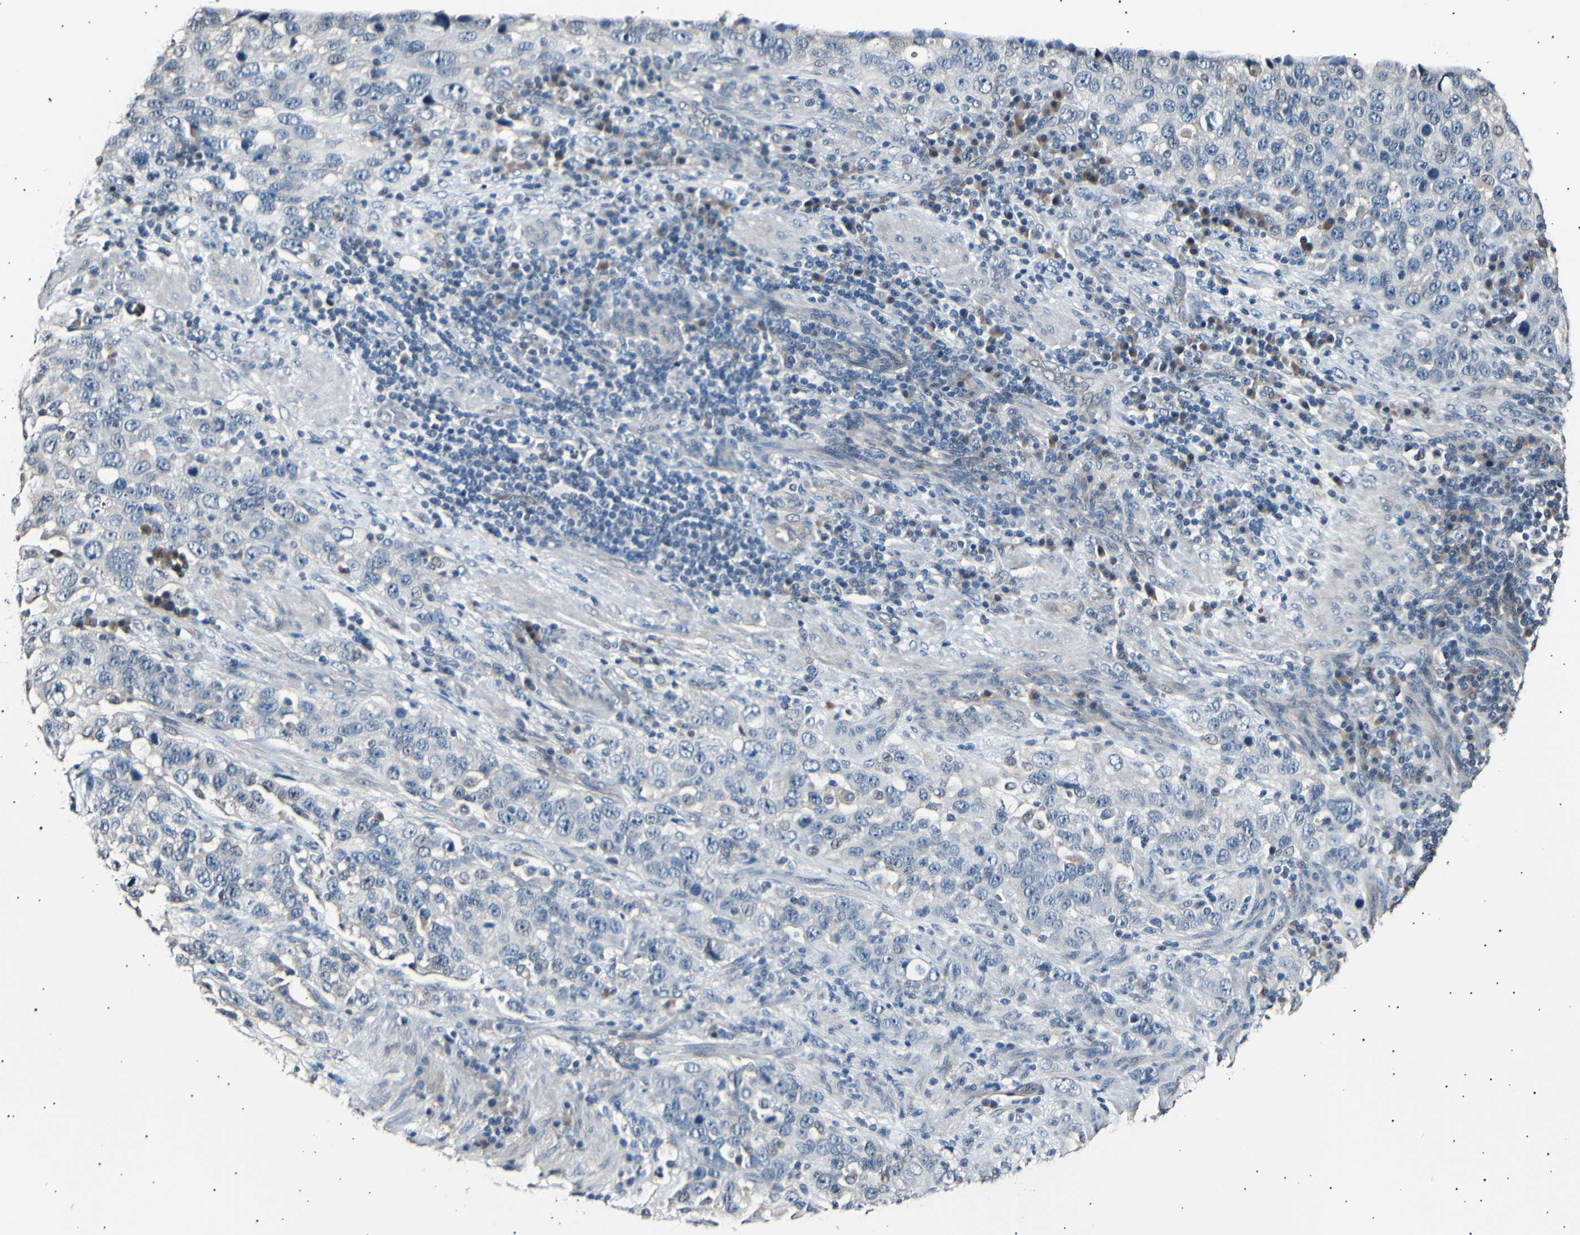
{"staining": {"intensity": "negative", "quantity": "none", "location": "none"}, "tissue": "stomach cancer", "cell_type": "Tumor cells", "image_type": "cancer", "snomed": [{"axis": "morphology", "description": "Normal tissue, NOS"}, {"axis": "morphology", "description": "Adenocarcinoma, NOS"}, {"axis": "topography", "description": "Stomach"}], "caption": "Stomach adenocarcinoma was stained to show a protein in brown. There is no significant staining in tumor cells.", "gene": "AK1", "patient": {"sex": "male", "age": 48}}